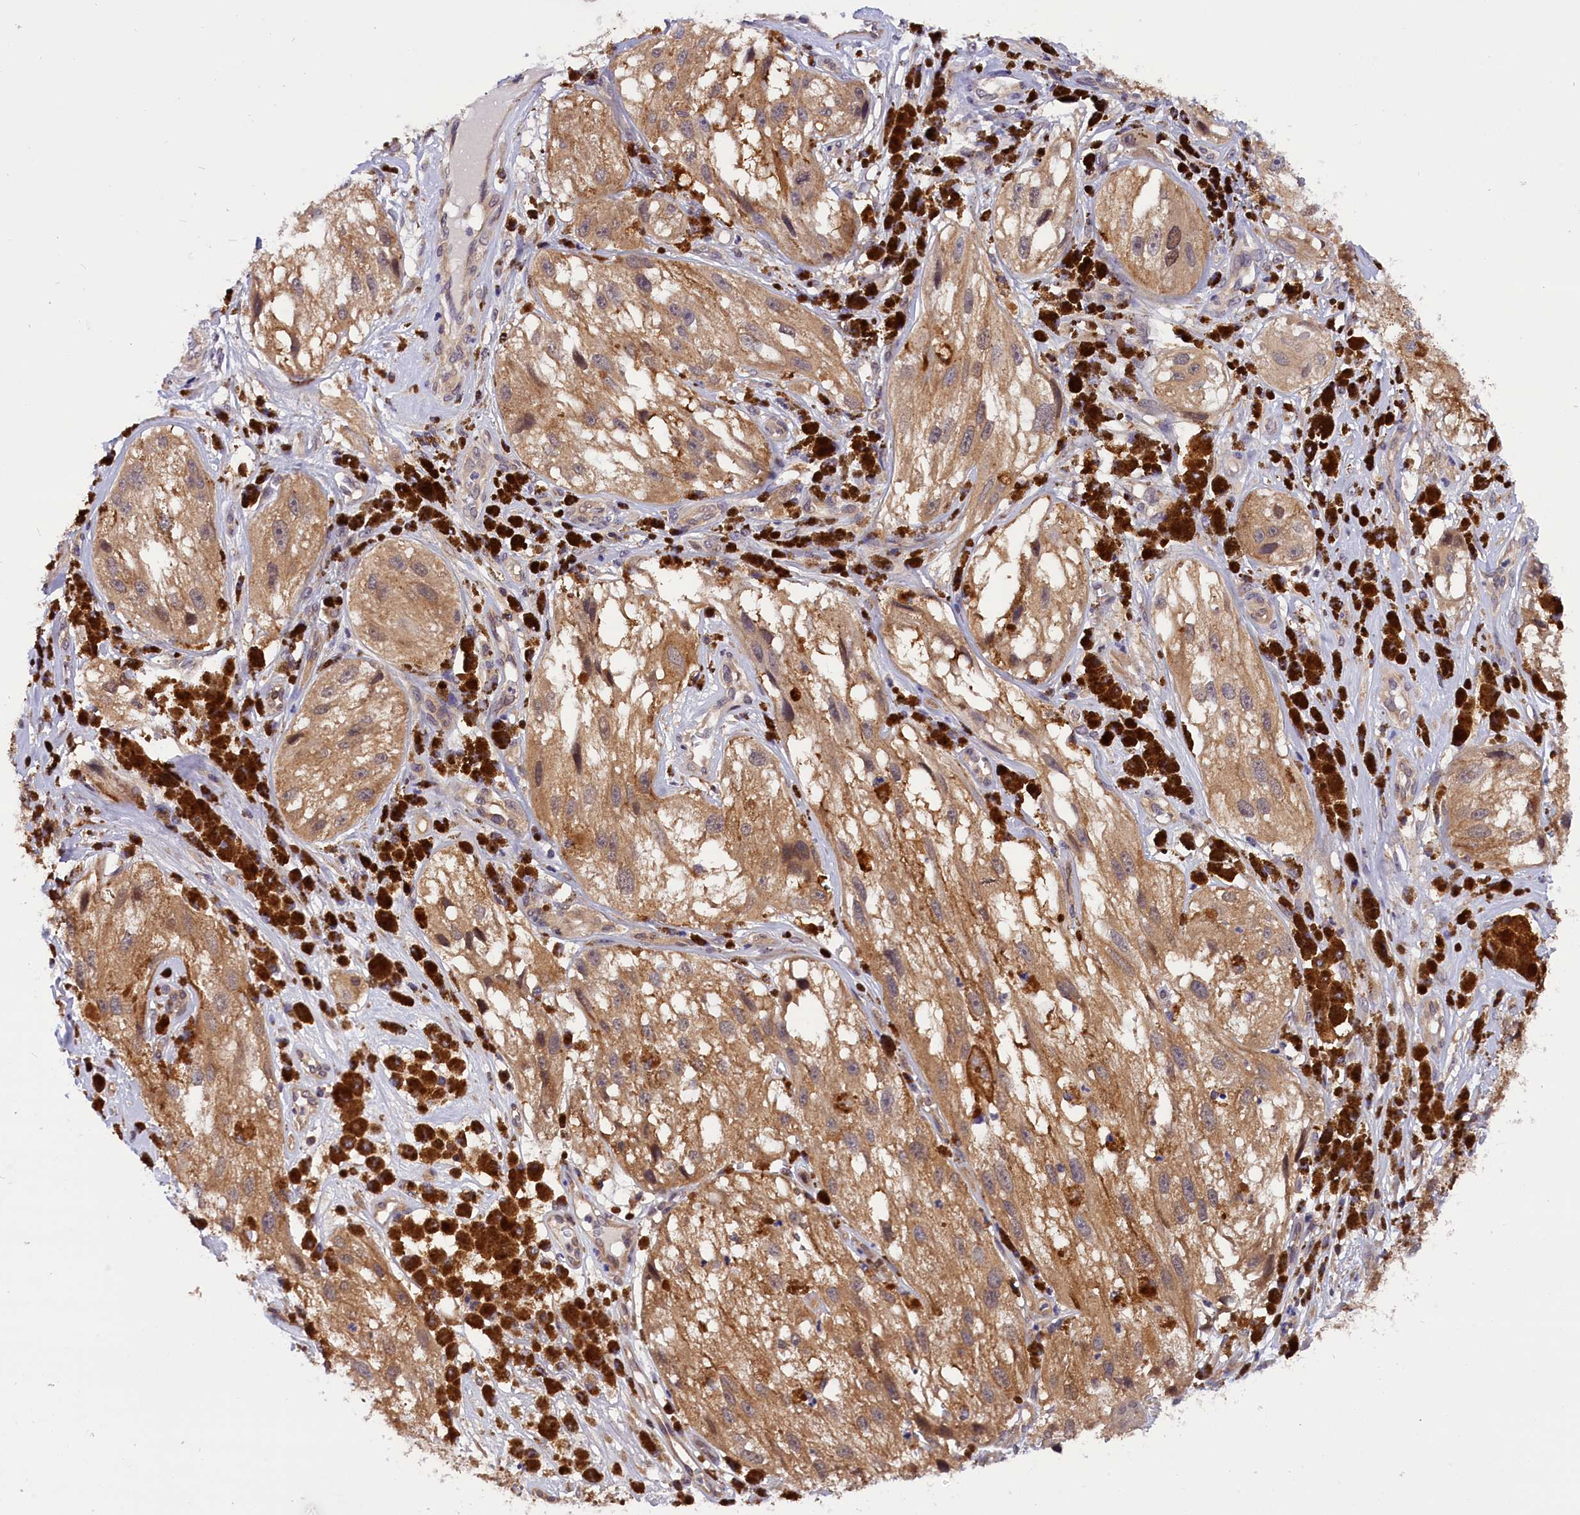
{"staining": {"intensity": "weak", "quantity": ">75%", "location": "cytoplasmic/membranous"}, "tissue": "melanoma", "cell_type": "Tumor cells", "image_type": "cancer", "snomed": [{"axis": "morphology", "description": "Malignant melanoma, NOS"}, {"axis": "topography", "description": "Skin"}], "caption": "IHC histopathology image of malignant melanoma stained for a protein (brown), which demonstrates low levels of weak cytoplasmic/membranous expression in approximately >75% of tumor cells.", "gene": "TBCB", "patient": {"sex": "male", "age": 88}}